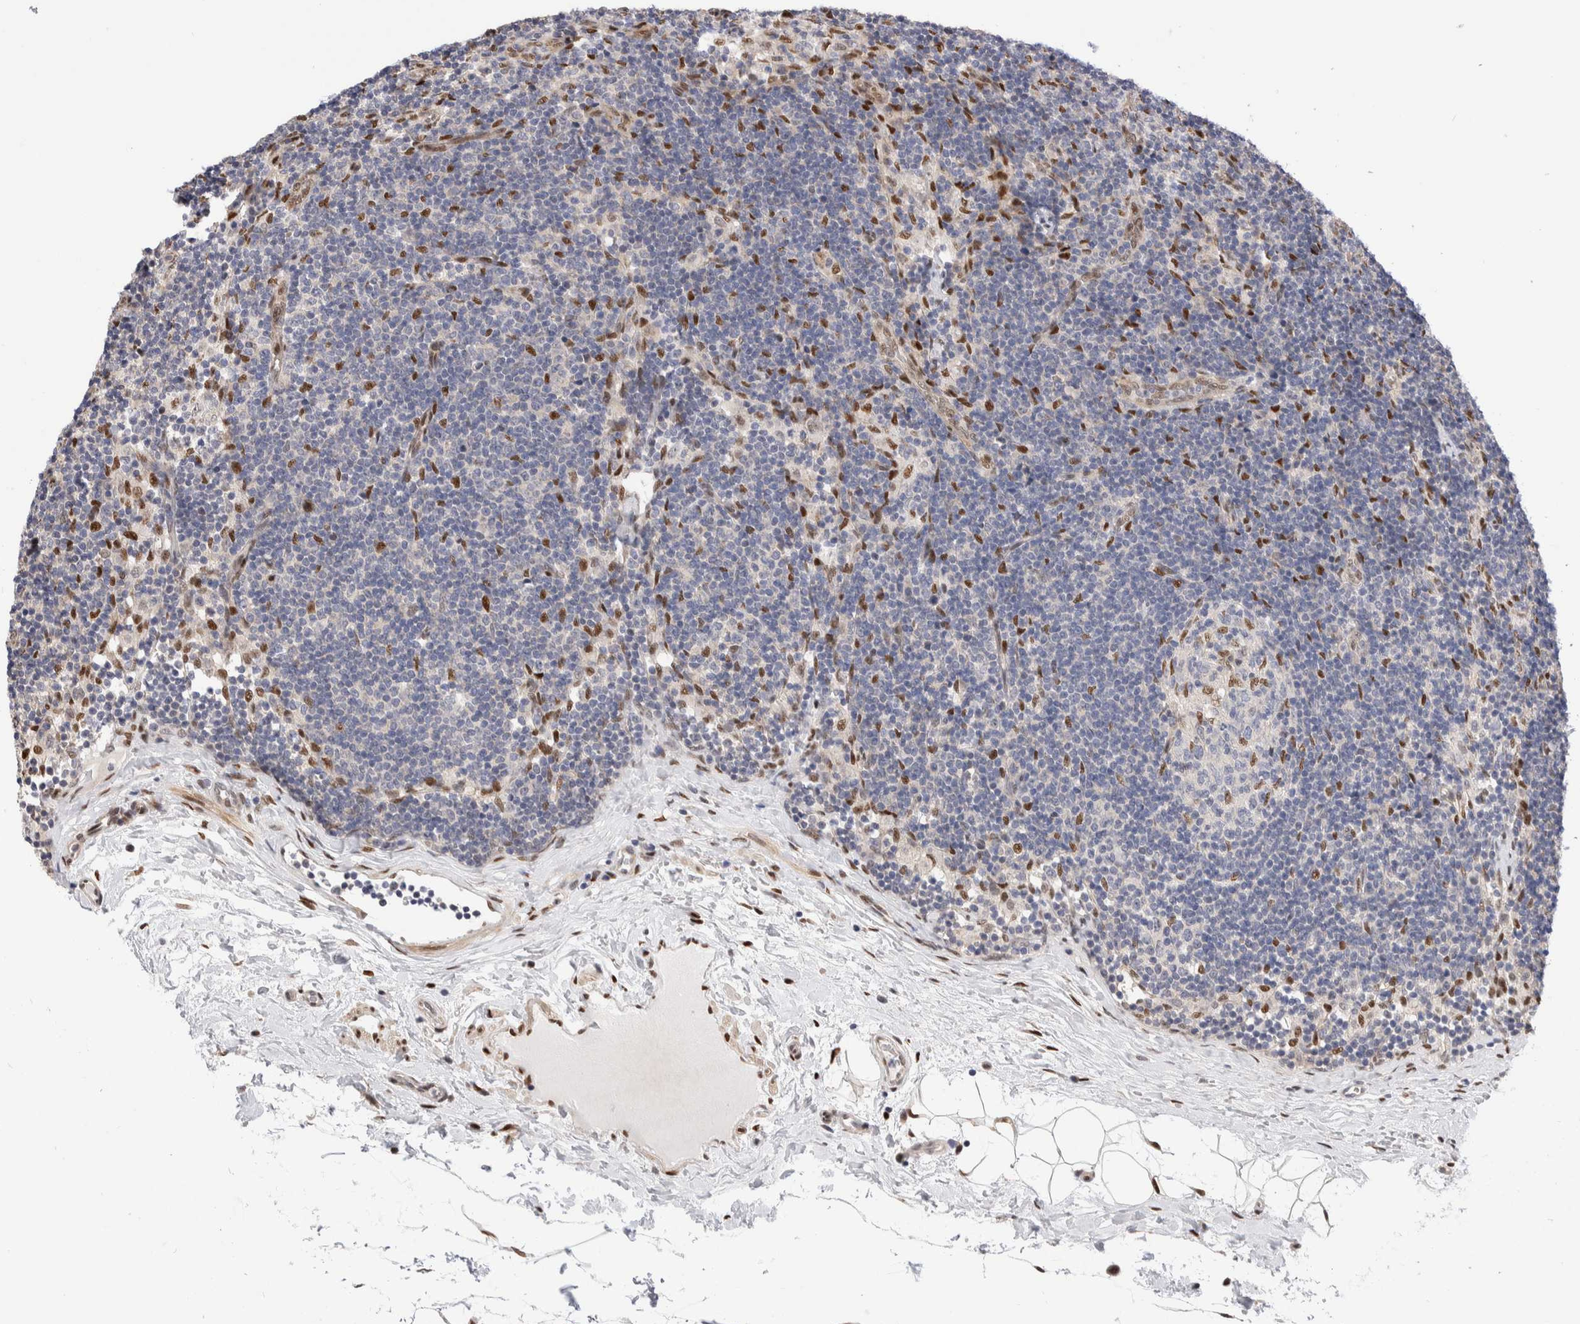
{"staining": {"intensity": "strong", "quantity": "<25%", "location": "nuclear"}, "tissue": "lymph node", "cell_type": "Germinal center cells", "image_type": "normal", "snomed": [{"axis": "morphology", "description": "Normal tissue, NOS"}, {"axis": "topography", "description": "Lymph node"}], "caption": "Immunohistochemistry (DAB (3,3'-diaminobenzidine)) staining of benign lymph node shows strong nuclear protein positivity in about <25% of germinal center cells. The protein is stained brown, and the nuclei are stained in blue (DAB (3,3'-diaminobenzidine) IHC with brightfield microscopy, high magnification).", "gene": "NSMAF", "patient": {"sex": "female", "age": 22}}